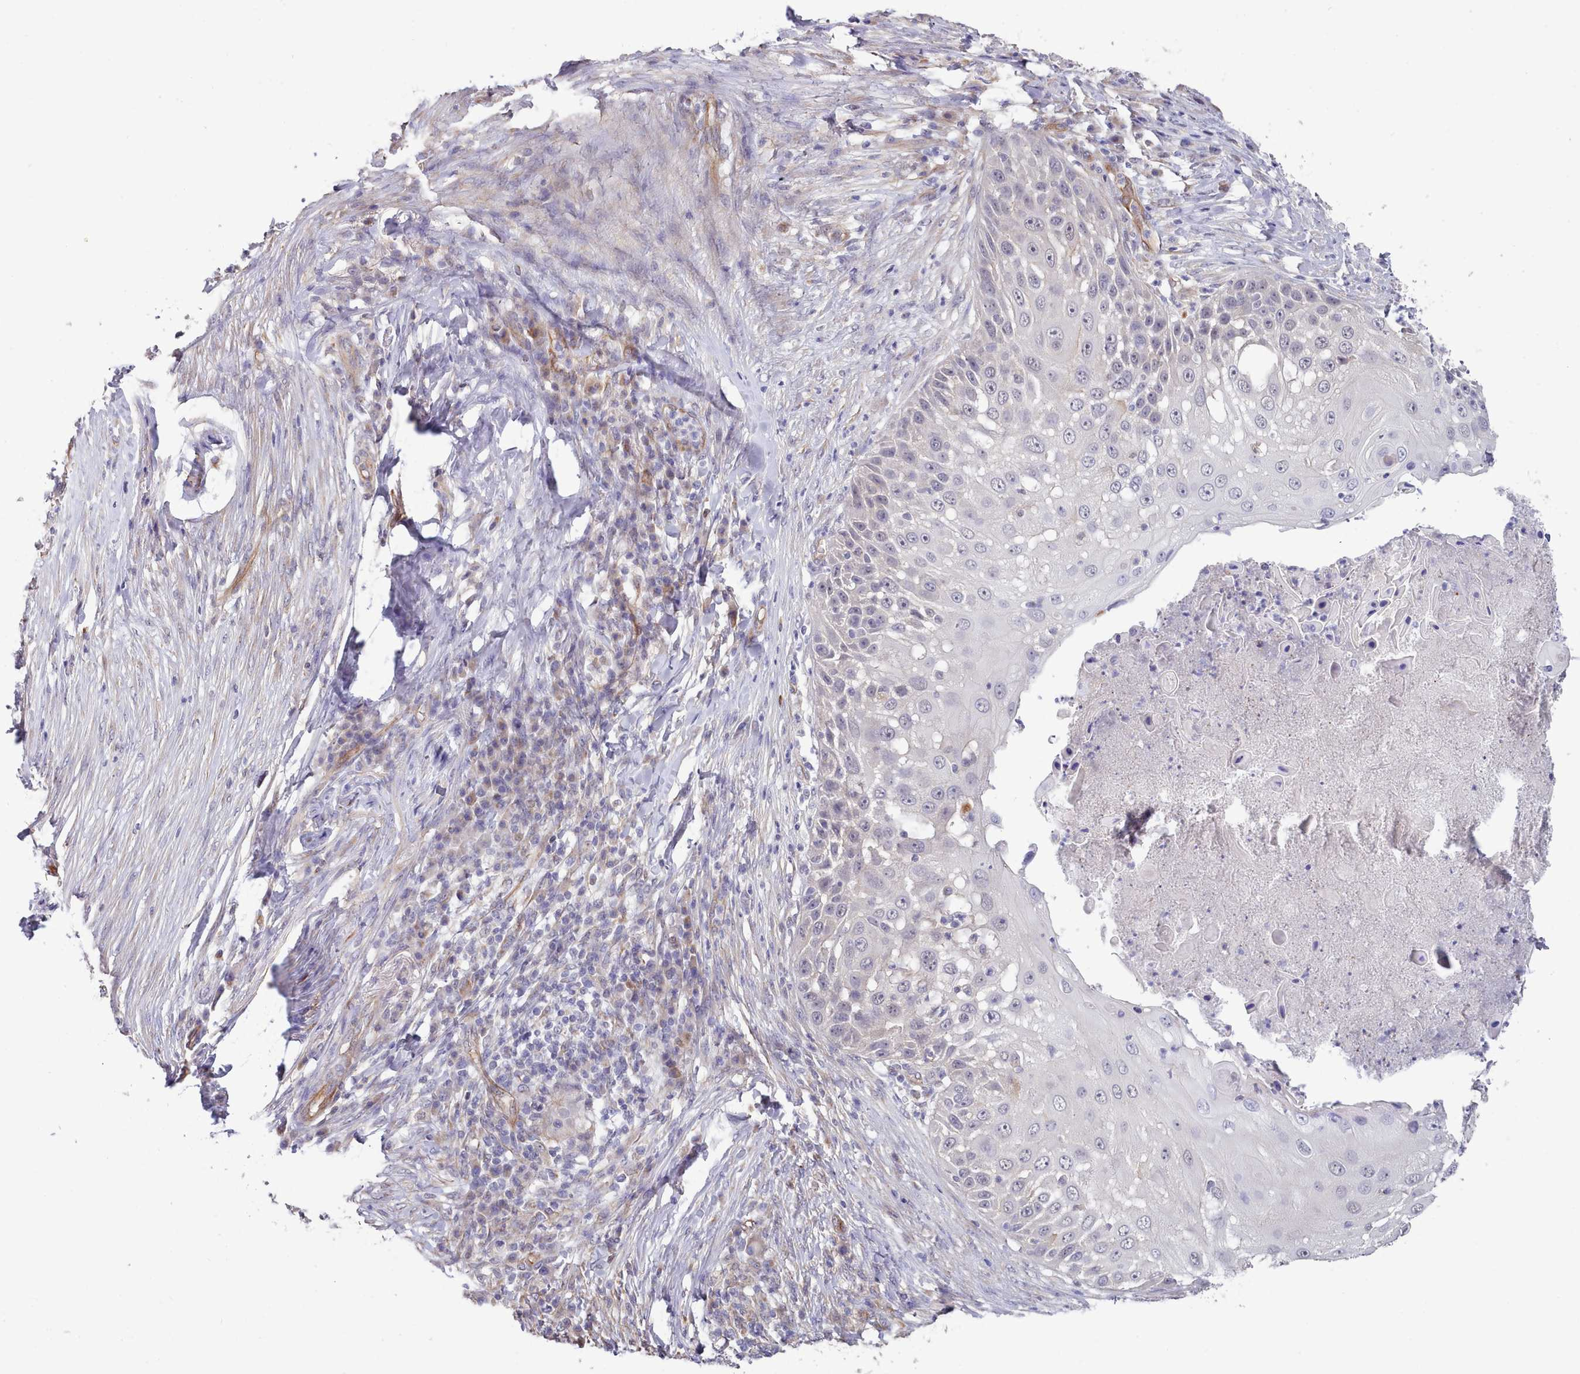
{"staining": {"intensity": "negative", "quantity": "none", "location": "none"}, "tissue": "skin cancer", "cell_type": "Tumor cells", "image_type": "cancer", "snomed": [{"axis": "morphology", "description": "Squamous cell carcinoma, NOS"}, {"axis": "topography", "description": "Skin"}], "caption": "Immunohistochemistry photomicrograph of human skin cancer (squamous cell carcinoma) stained for a protein (brown), which exhibits no expression in tumor cells.", "gene": "ZC3H13", "patient": {"sex": "female", "age": 44}}